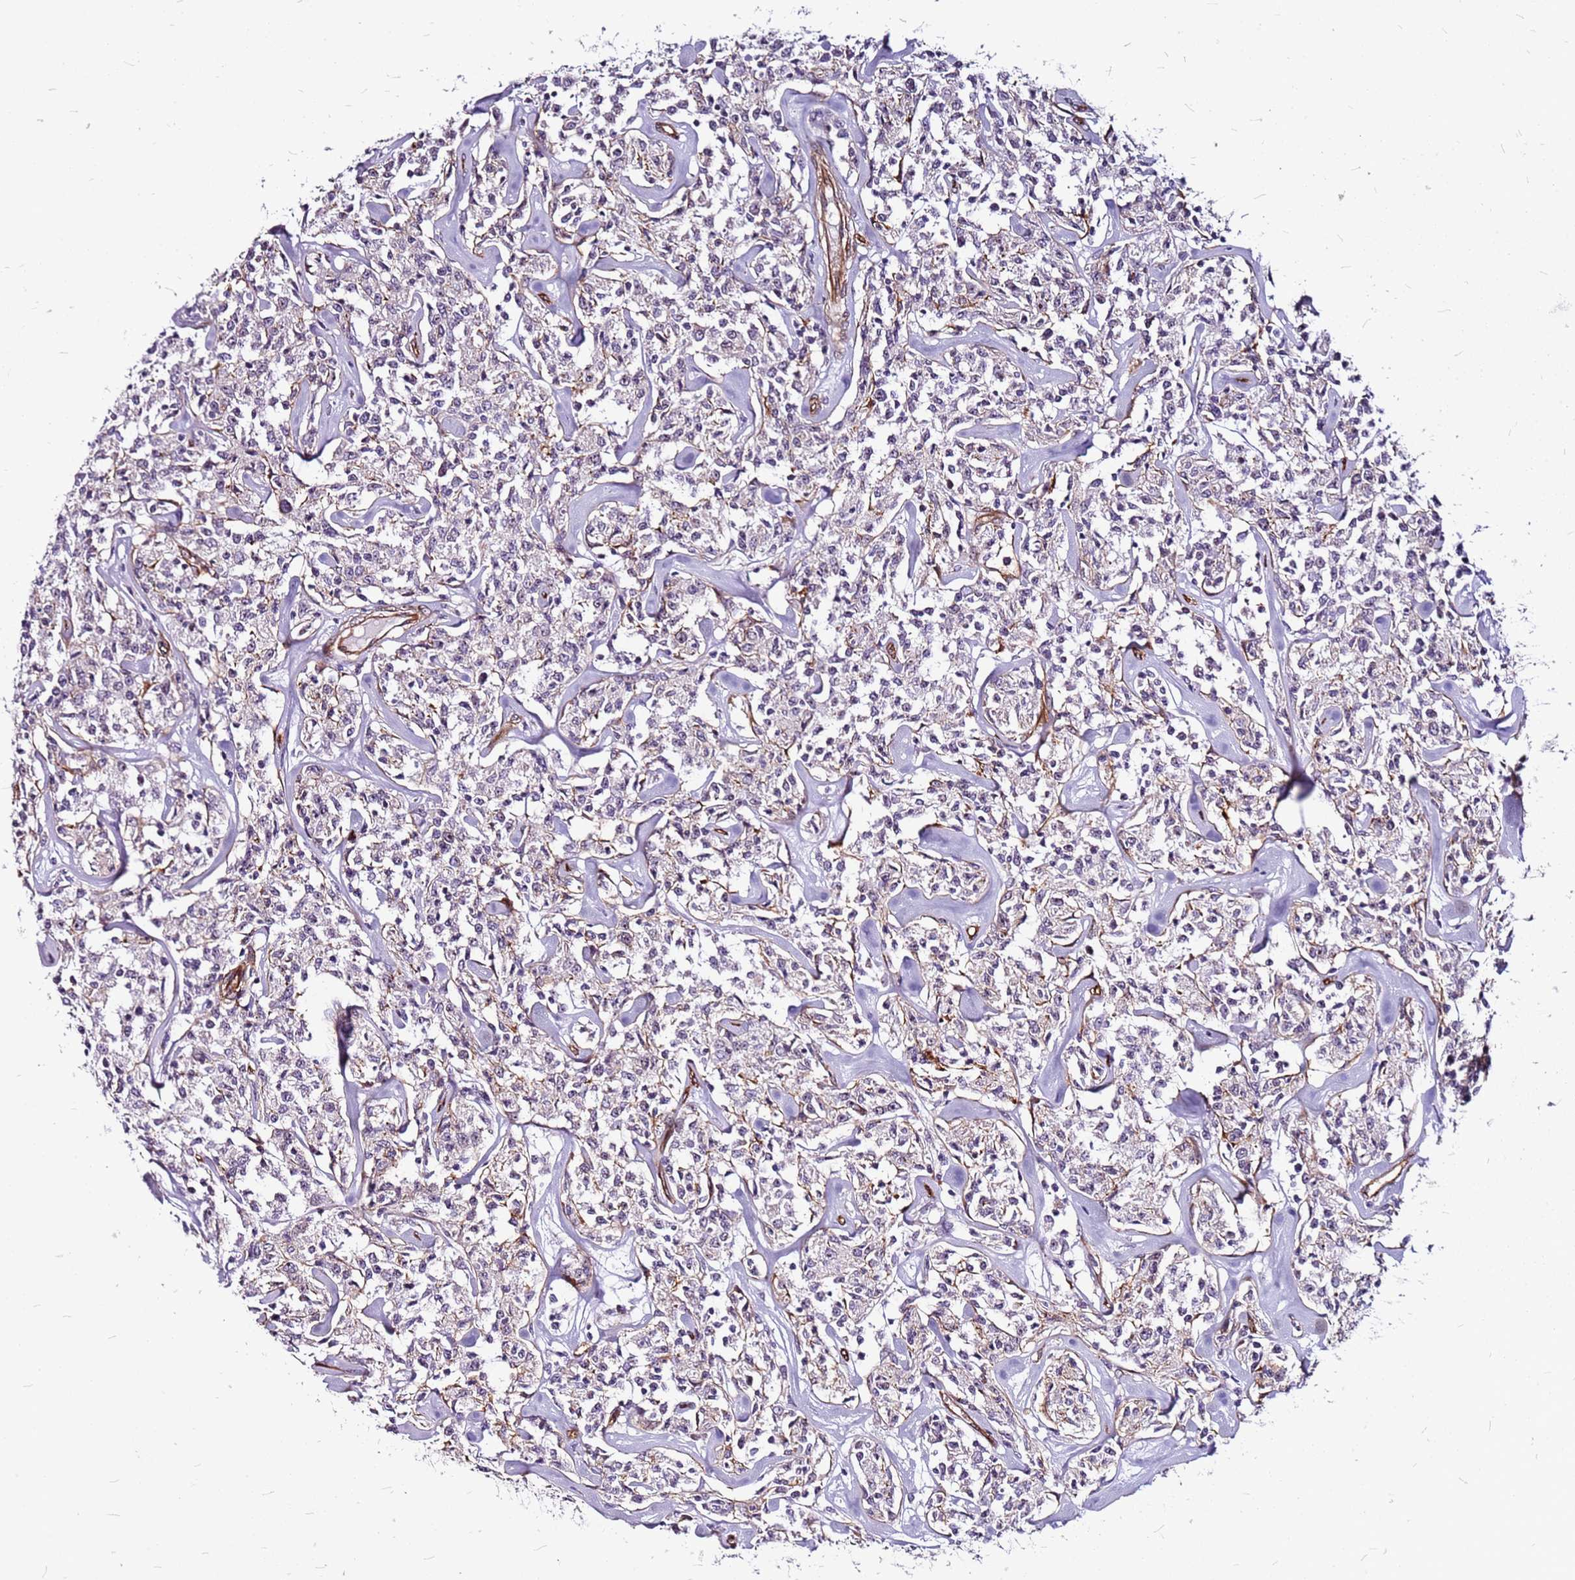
{"staining": {"intensity": "negative", "quantity": "none", "location": "none"}, "tissue": "lymphoma", "cell_type": "Tumor cells", "image_type": "cancer", "snomed": [{"axis": "morphology", "description": "Malignant lymphoma, non-Hodgkin's type, Low grade"}, {"axis": "topography", "description": "Small intestine"}], "caption": "Immunohistochemistry (IHC) of human malignant lymphoma, non-Hodgkin's type (low-grade) exhibits no expression in tumor cells. Brightfield microscopy of IHC stained with DAB (3,3'-diaminobenzidine) (brown) and hematoxylin (blue), captured at high magnification.", "gene": "TOPAZ1", "patient": {"sex": "female", "age": 59}}